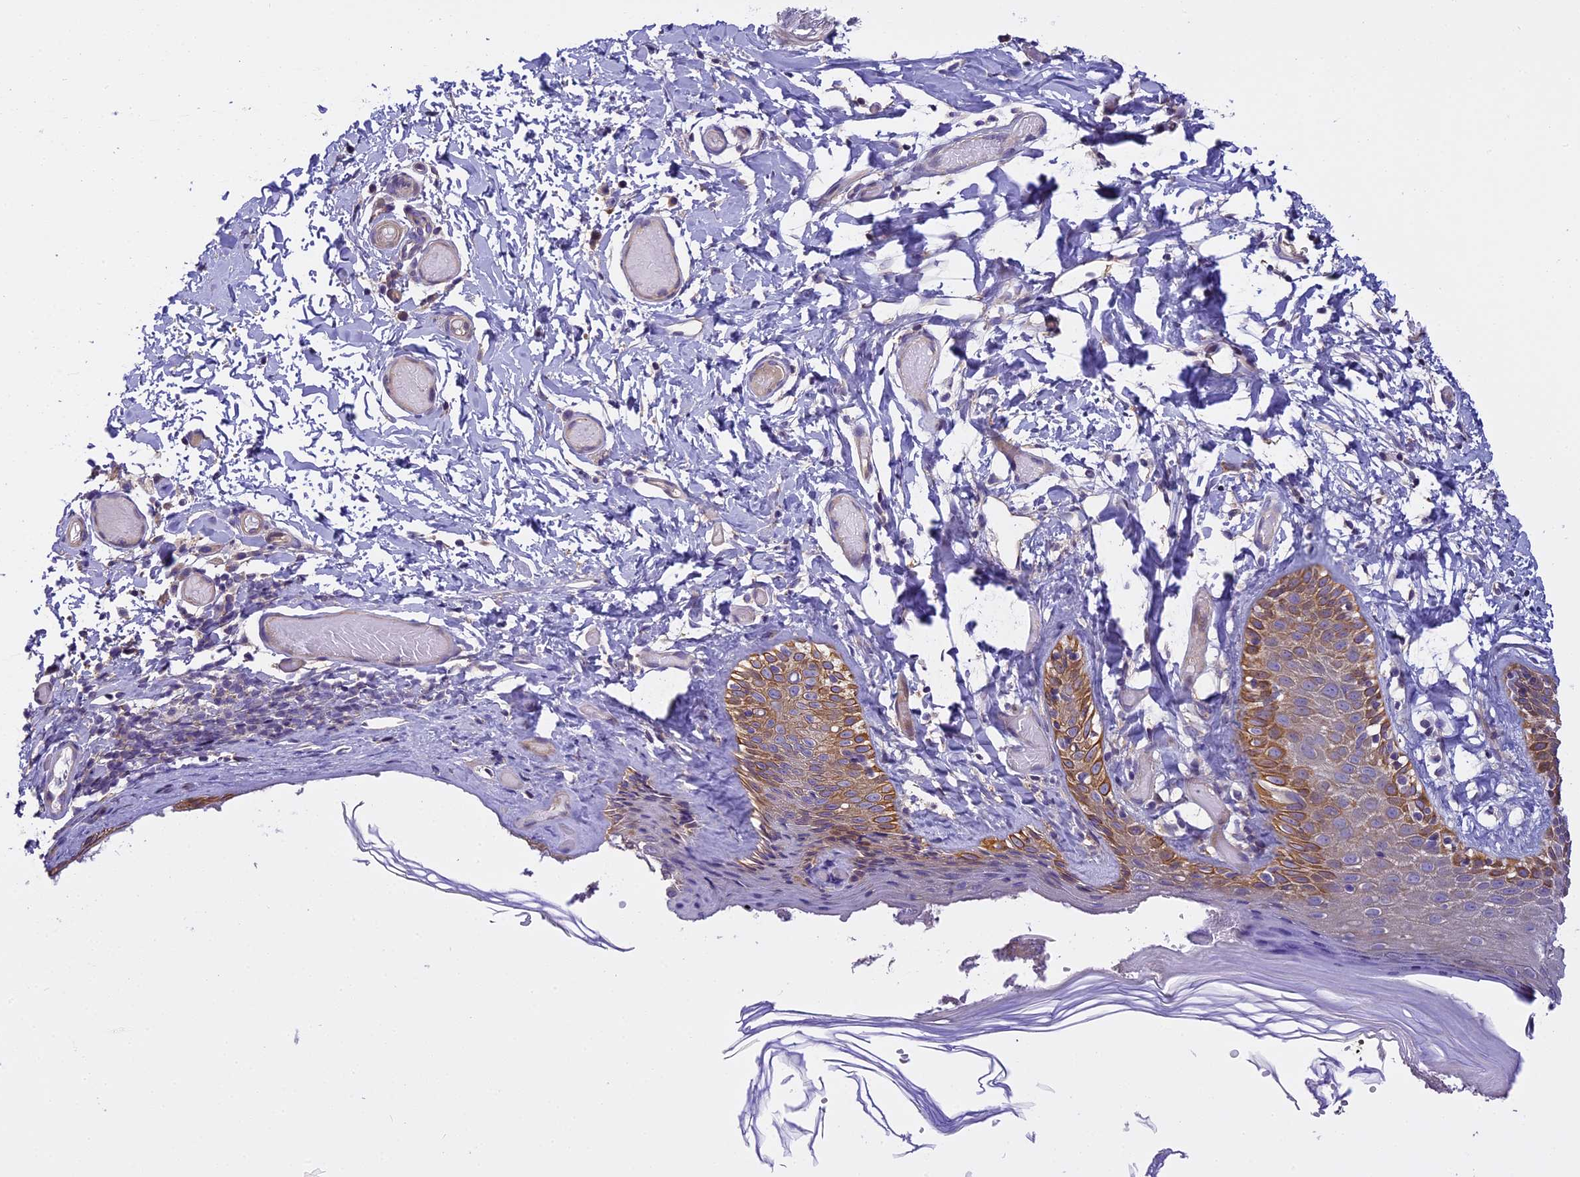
{"staining": {"intensity": "moderate", "quantity": "<25%", "location": "cytoplasmic/membranous"}, "tissue": "skin", "cell_type": "Epidermal cells", "image_type": "normal", "snomed": [{"axis": "morphology", "description": "Normal tissue, NOS"}, {"axis": "topography", "description": "Adipose tissue"}, {"axis": "topography", "description": "Vascular tissue"}, {"axis": "topography", "description": "Vulva"}, {"axis": "topography", "description": "Peripheral nerve tissue"}], "caption": "A low amount of moderate cytoplasmic/membranous expression is seen in about <25% of epidermal cells in benign skin.", "gene": "FAM98C", "patient": {"sex": "female", "age": 86}}